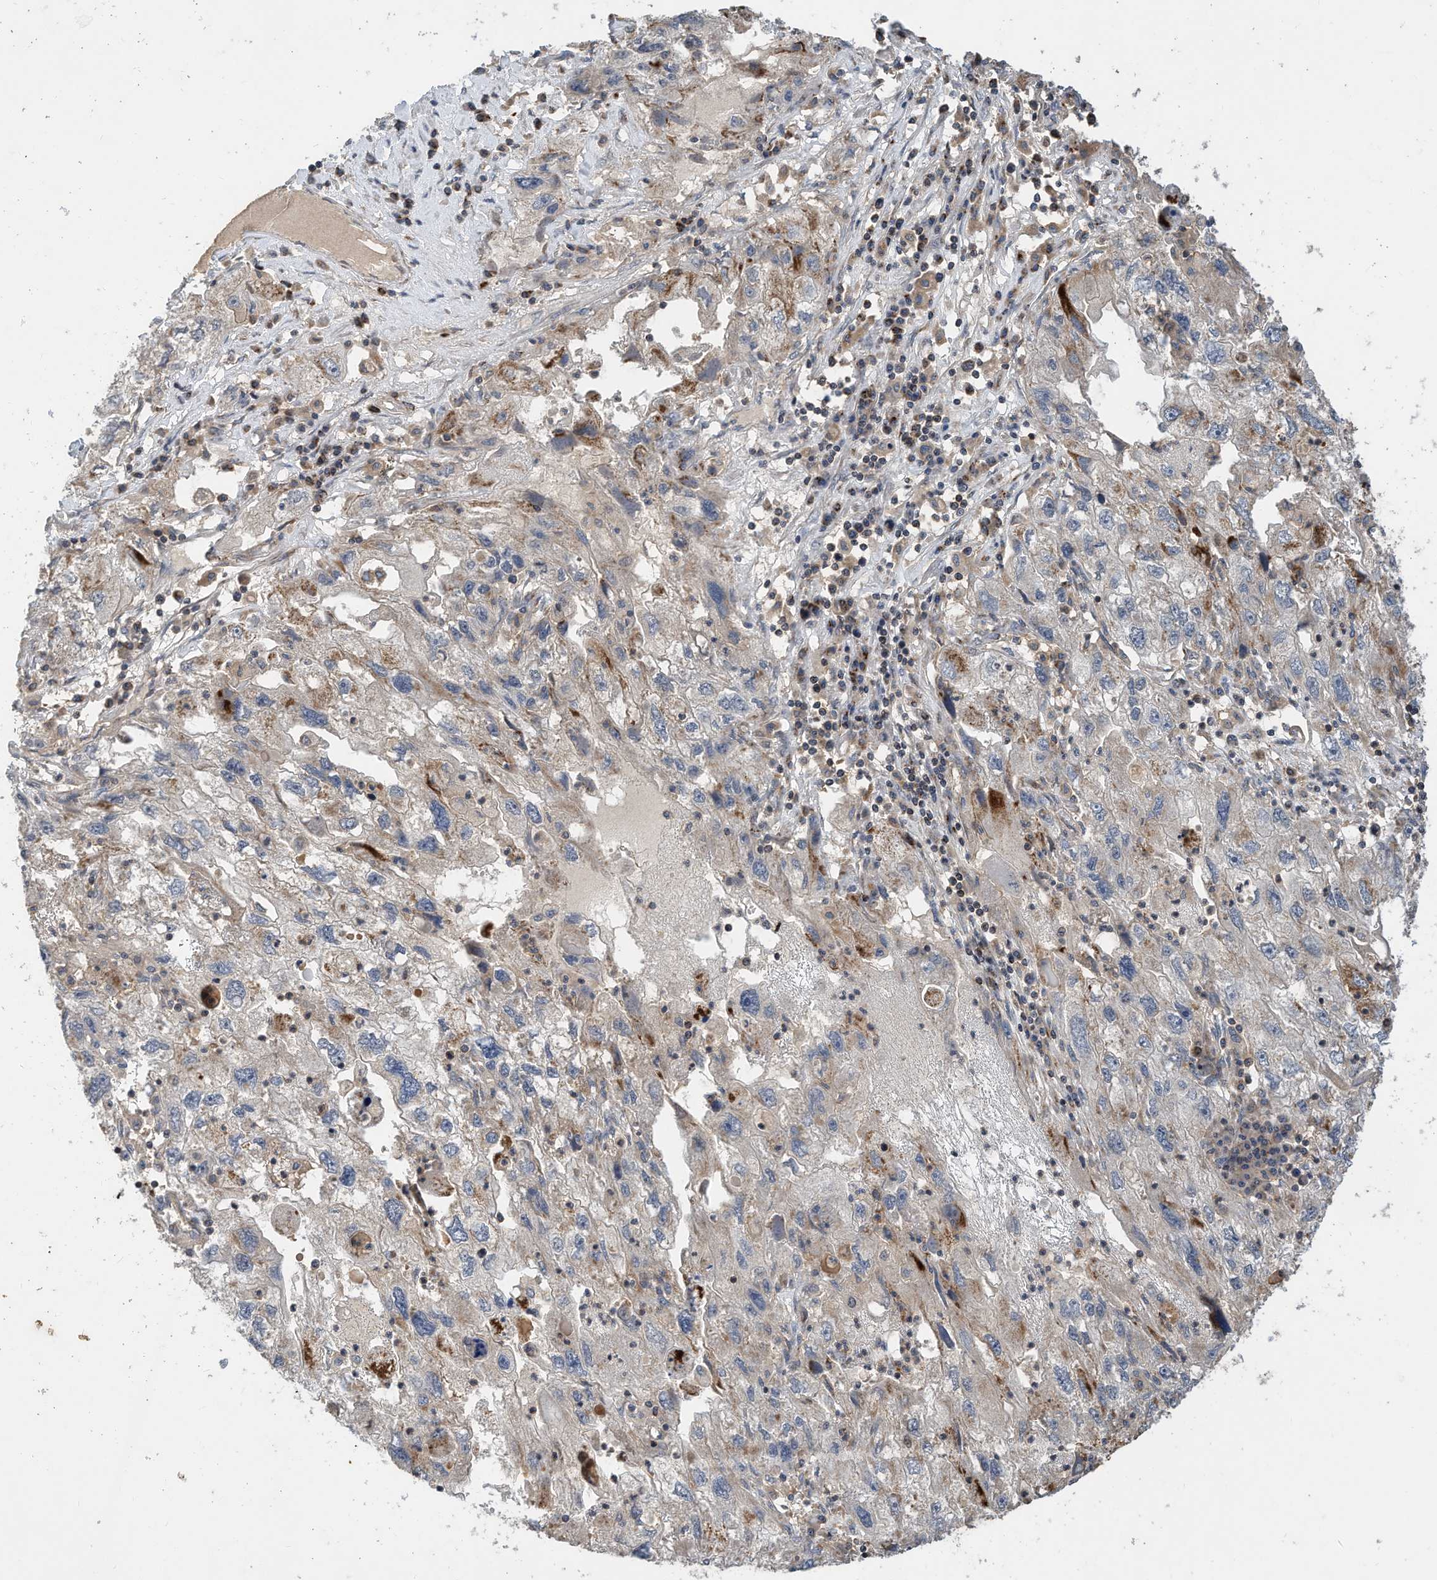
{"staining": {"intensity": "negative", "quantity": "none", "location": "none"}, "tissue": "endometrial cancer", "cell_type": "Tumor cells", "image_type": "cancer", "snomed": [{"axis": "morphology", "description": "Adenocarcinoma, NOS"}, {"axis": "topography", "description": "Endometrium"}], "caption": "There is no significant expression in tumor cells of endometrial cancer. Brightfield microscopy of IHC stained with DAB (brown) and hematoxylin (blue), captured at high magnification.", "gene": "CPAMD8", "patient": {"sex": "female", "age": 49}}